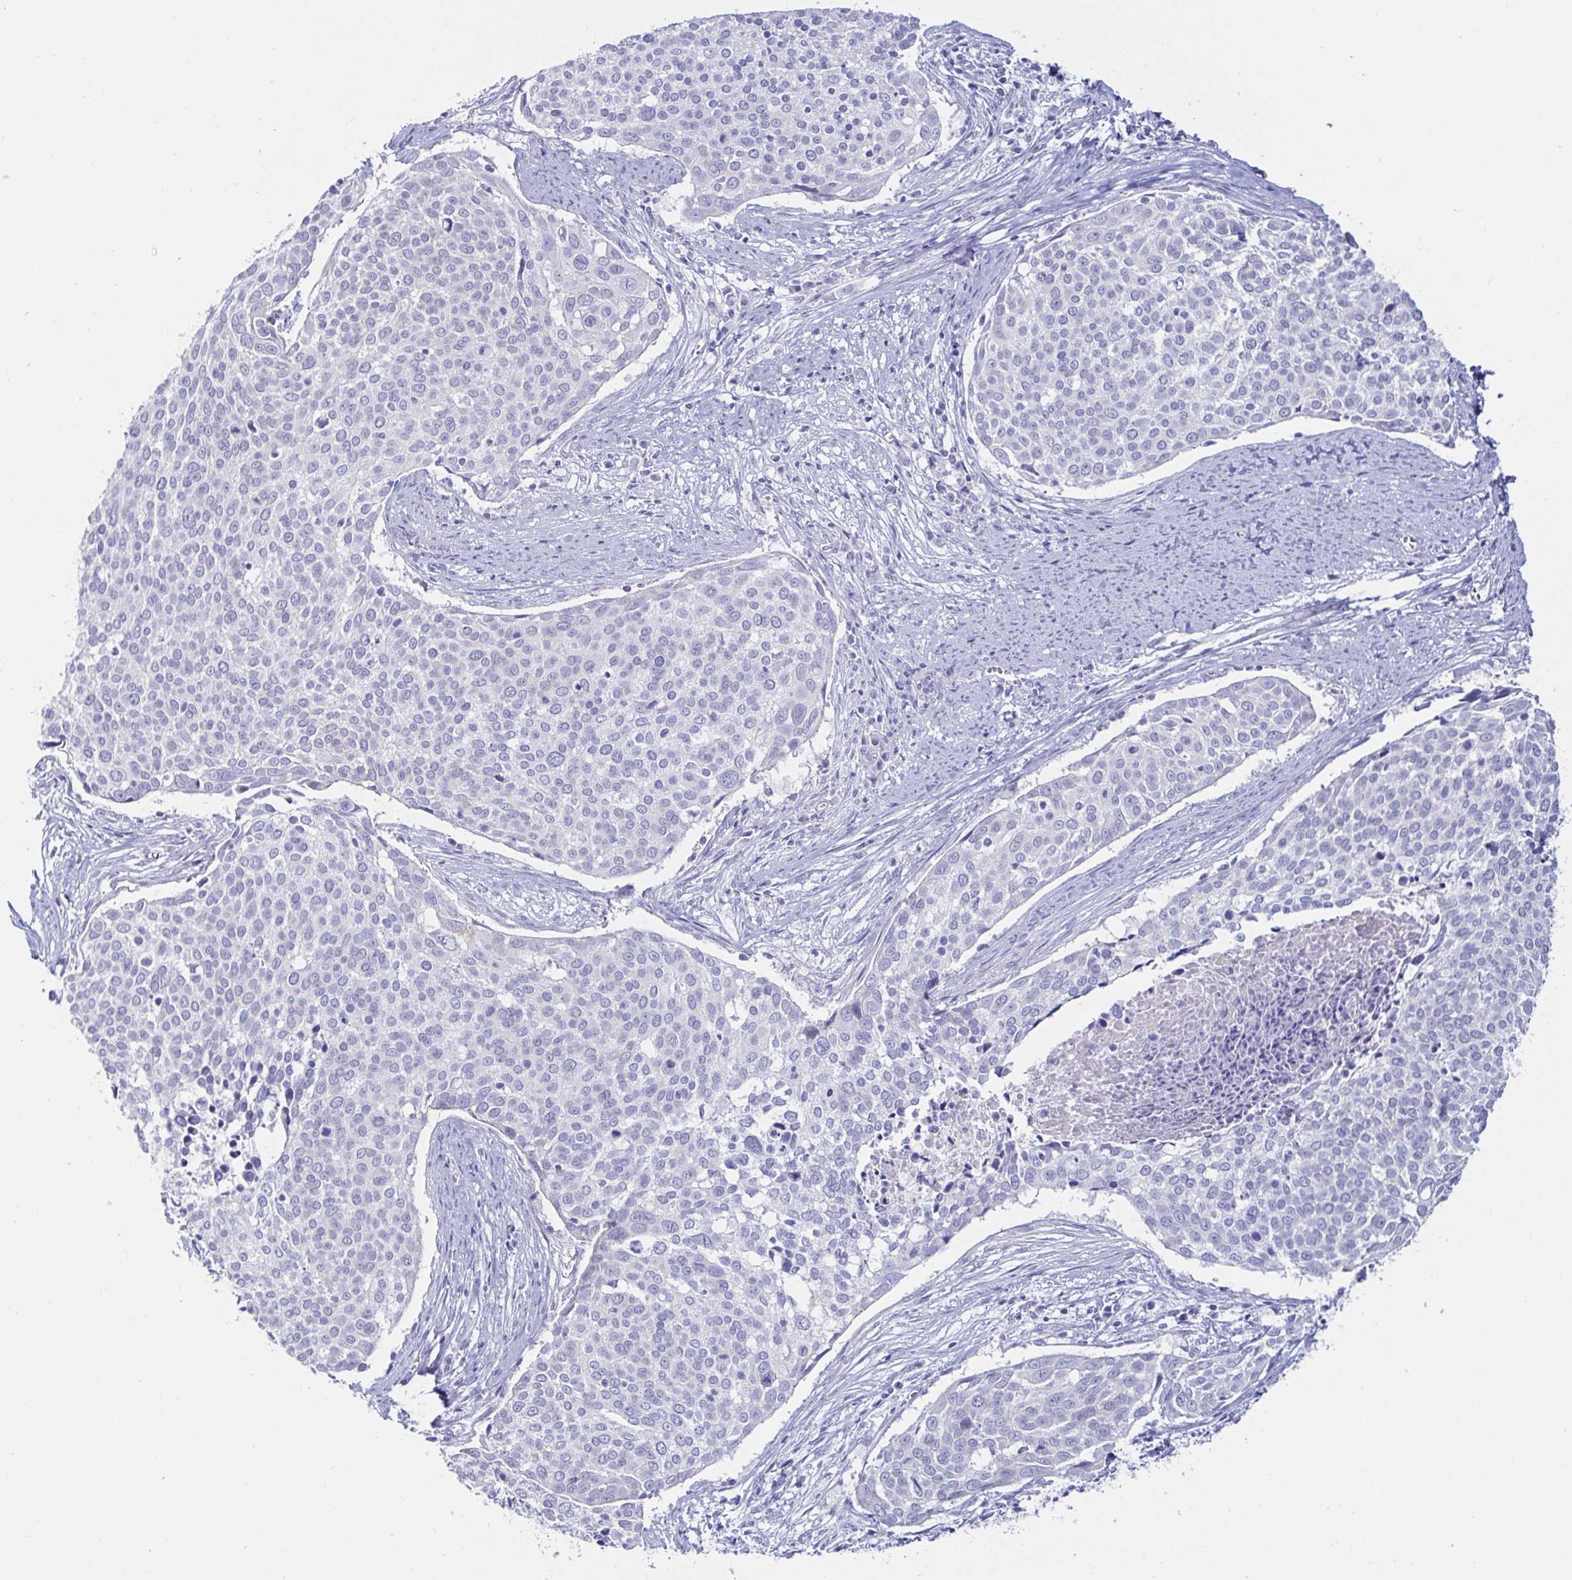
{"staining": {"intensity": "negative", "quantity": "none", "location": "none"}, "tissue": "cervical cancer", "cell_type": "Tumor cells", "image_type": "cancer", "snomed": [{"axis": "morphology", "description": "Squamous cell carcinoma, NOS"}, {"axis": "topography", "description": "Cervix"}], "caption": "IHC of squamous cell carcinoma (cervical) displays no expression in tumor cells. The staining is performed using DAB (3,3'-diaminobenzidine) brown chromogen with nuclei counter-stained in using hematoxylin.", "gene": "OR10K1", "patient": {"sex": "female", "age": 39}}